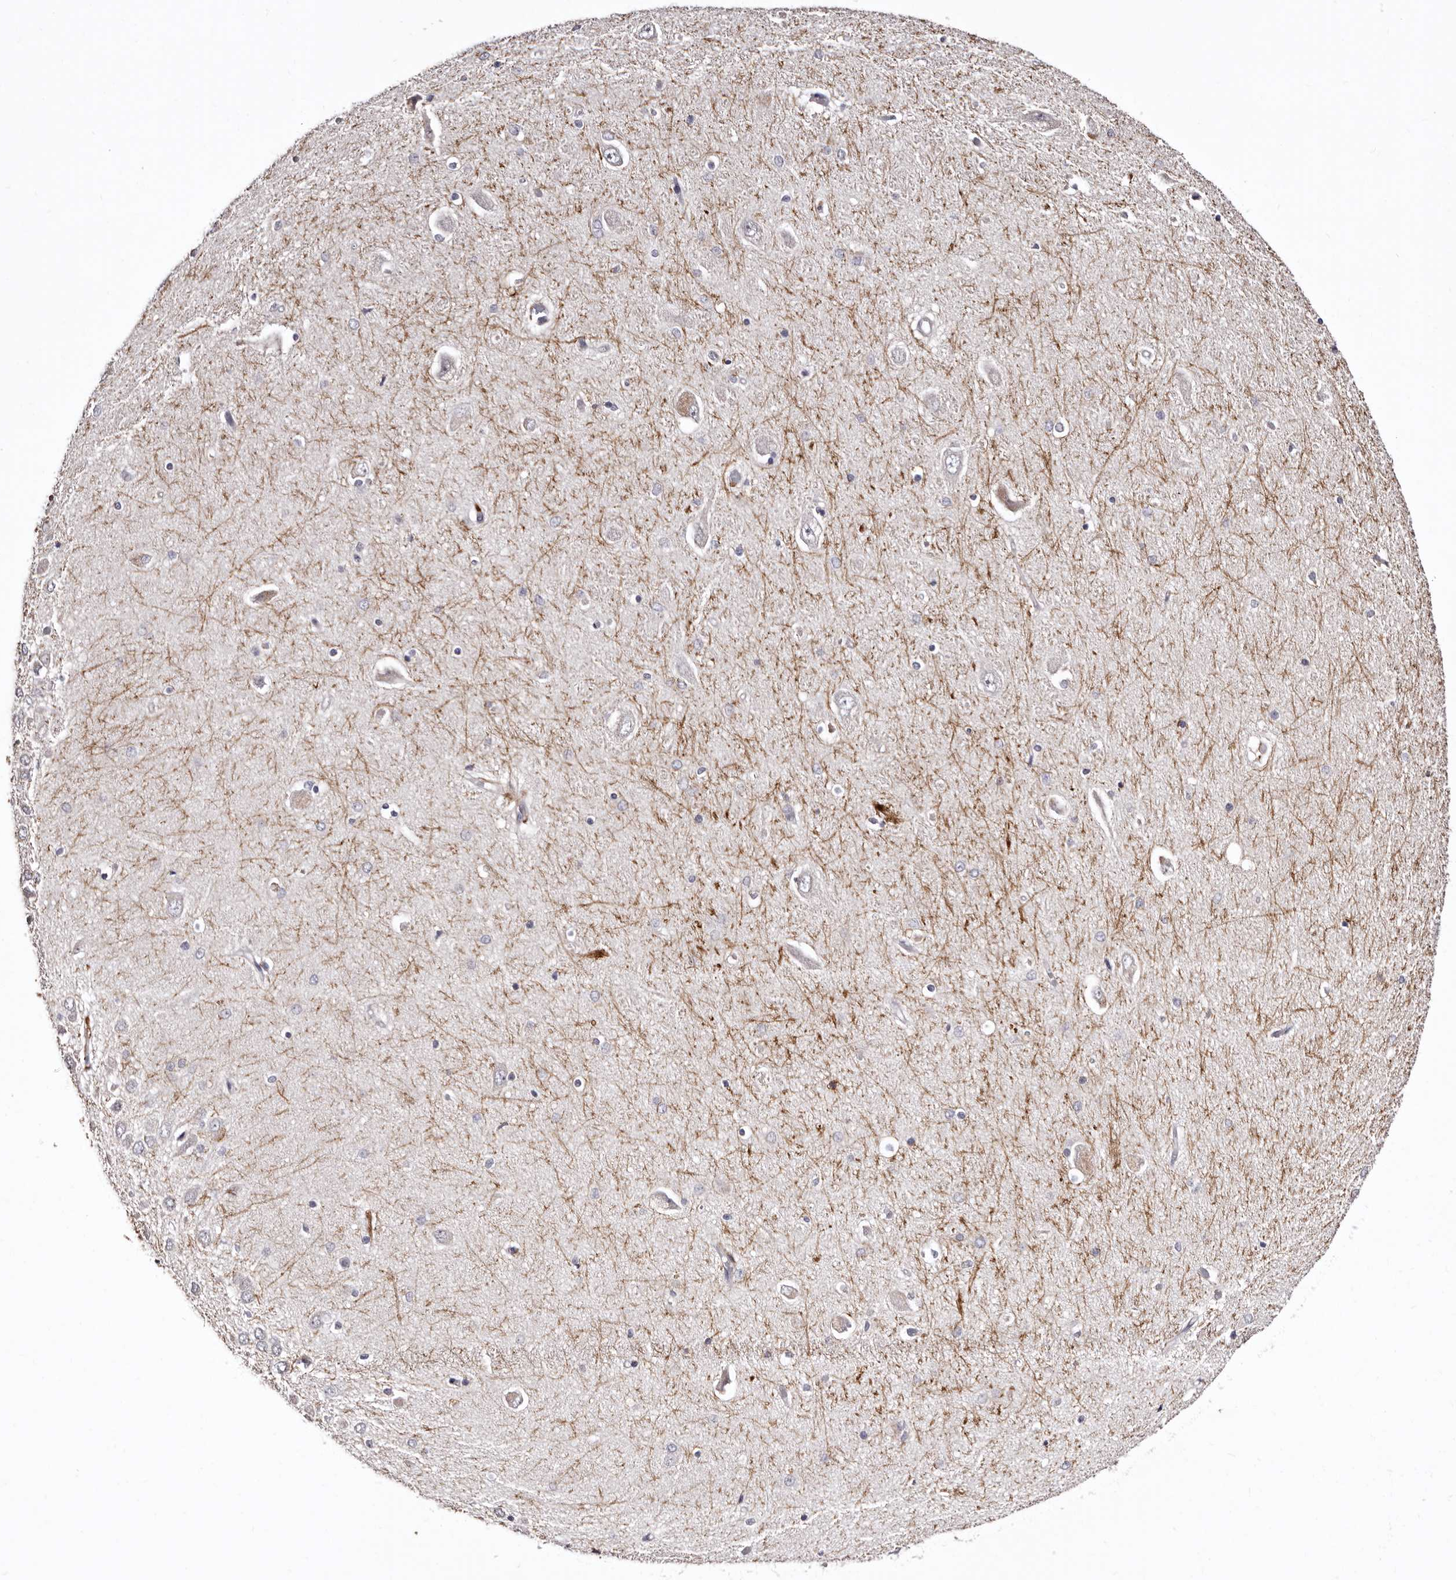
{"staining": {"intensity": "negative", "quantity": "none", "location": "none"}, "tissue": "hippocampus", "cell_type": "Glial cells", "image_type": "normal", "snomed": [{"axis": "morphology", "description": "Normal tissue, NOS"}, {"axis": "topography", "description": "Hippocampus"}], "caption": "Hippocampus was stained to show a protein in brown. There is no significant expression in glial cells. (Brightfield microscopy of DAB (3,3'-diaminobenzidine) IHC at high magnification).", "gene": "CDCA8", "patient": {"sex": "male", "age": 45}}